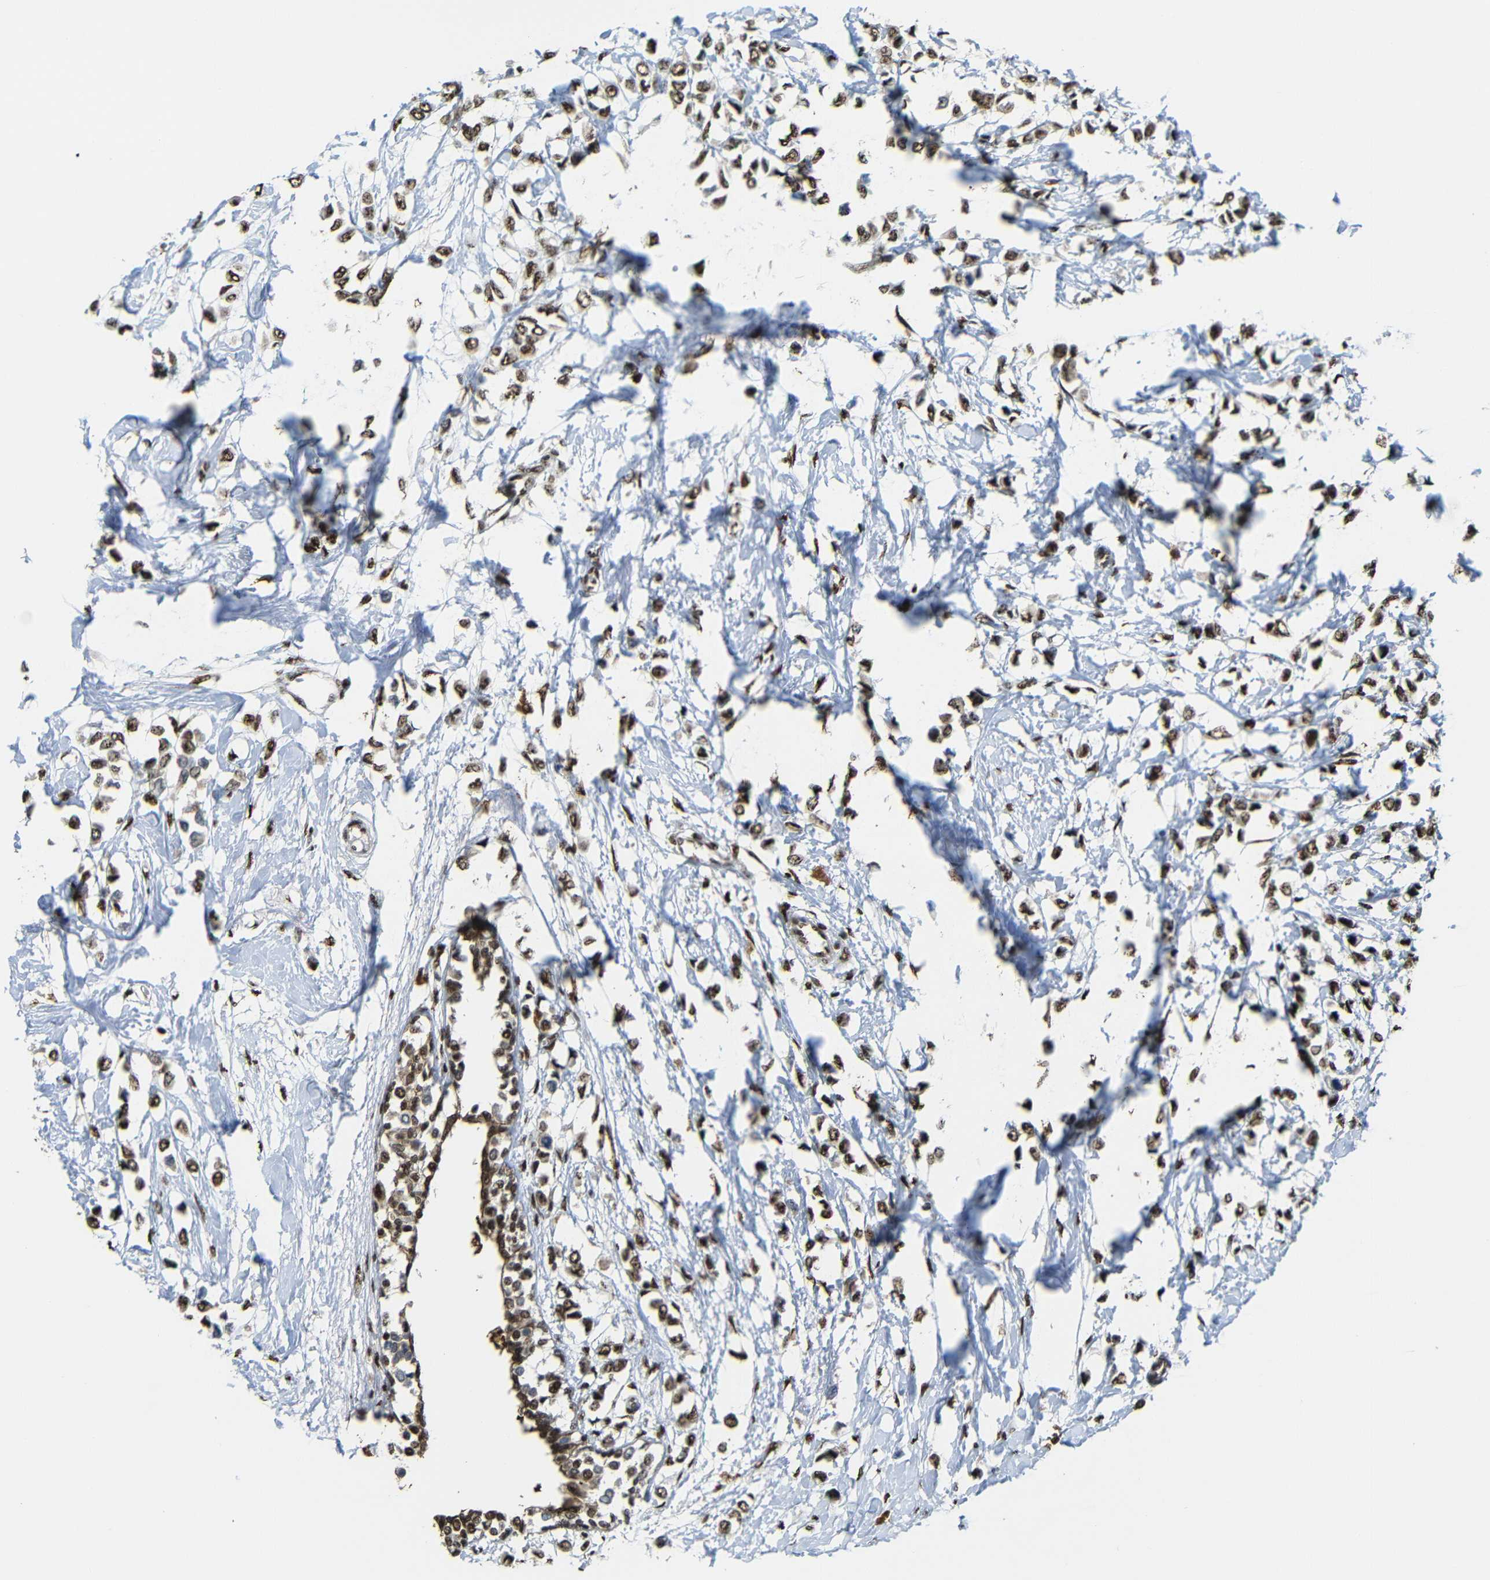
{"staining": {"intensity": "moderate", "quantity": ">75%", "location": "cytoplasmic/membranous,nuclear"}, "tissue": "breast cancer", "cell_type": "Tumor cells", "image_type": "cancer", "snomed": [{"axis": "morphology", "description": "Lobular carcinoma"}, {"axis": "topography", "description": "Breast"}], "caption": "This image shows breast lobular carcinoma stained with immunohistochemistry to label a protein in brown. The cytoplasmic/membranous and nuclear of tumor cells show moderate positivity for the protein. Nuclei are counter-stained blue.", "gene": "TCF7L2", "patient": {"sex": "female", "age": 51}}